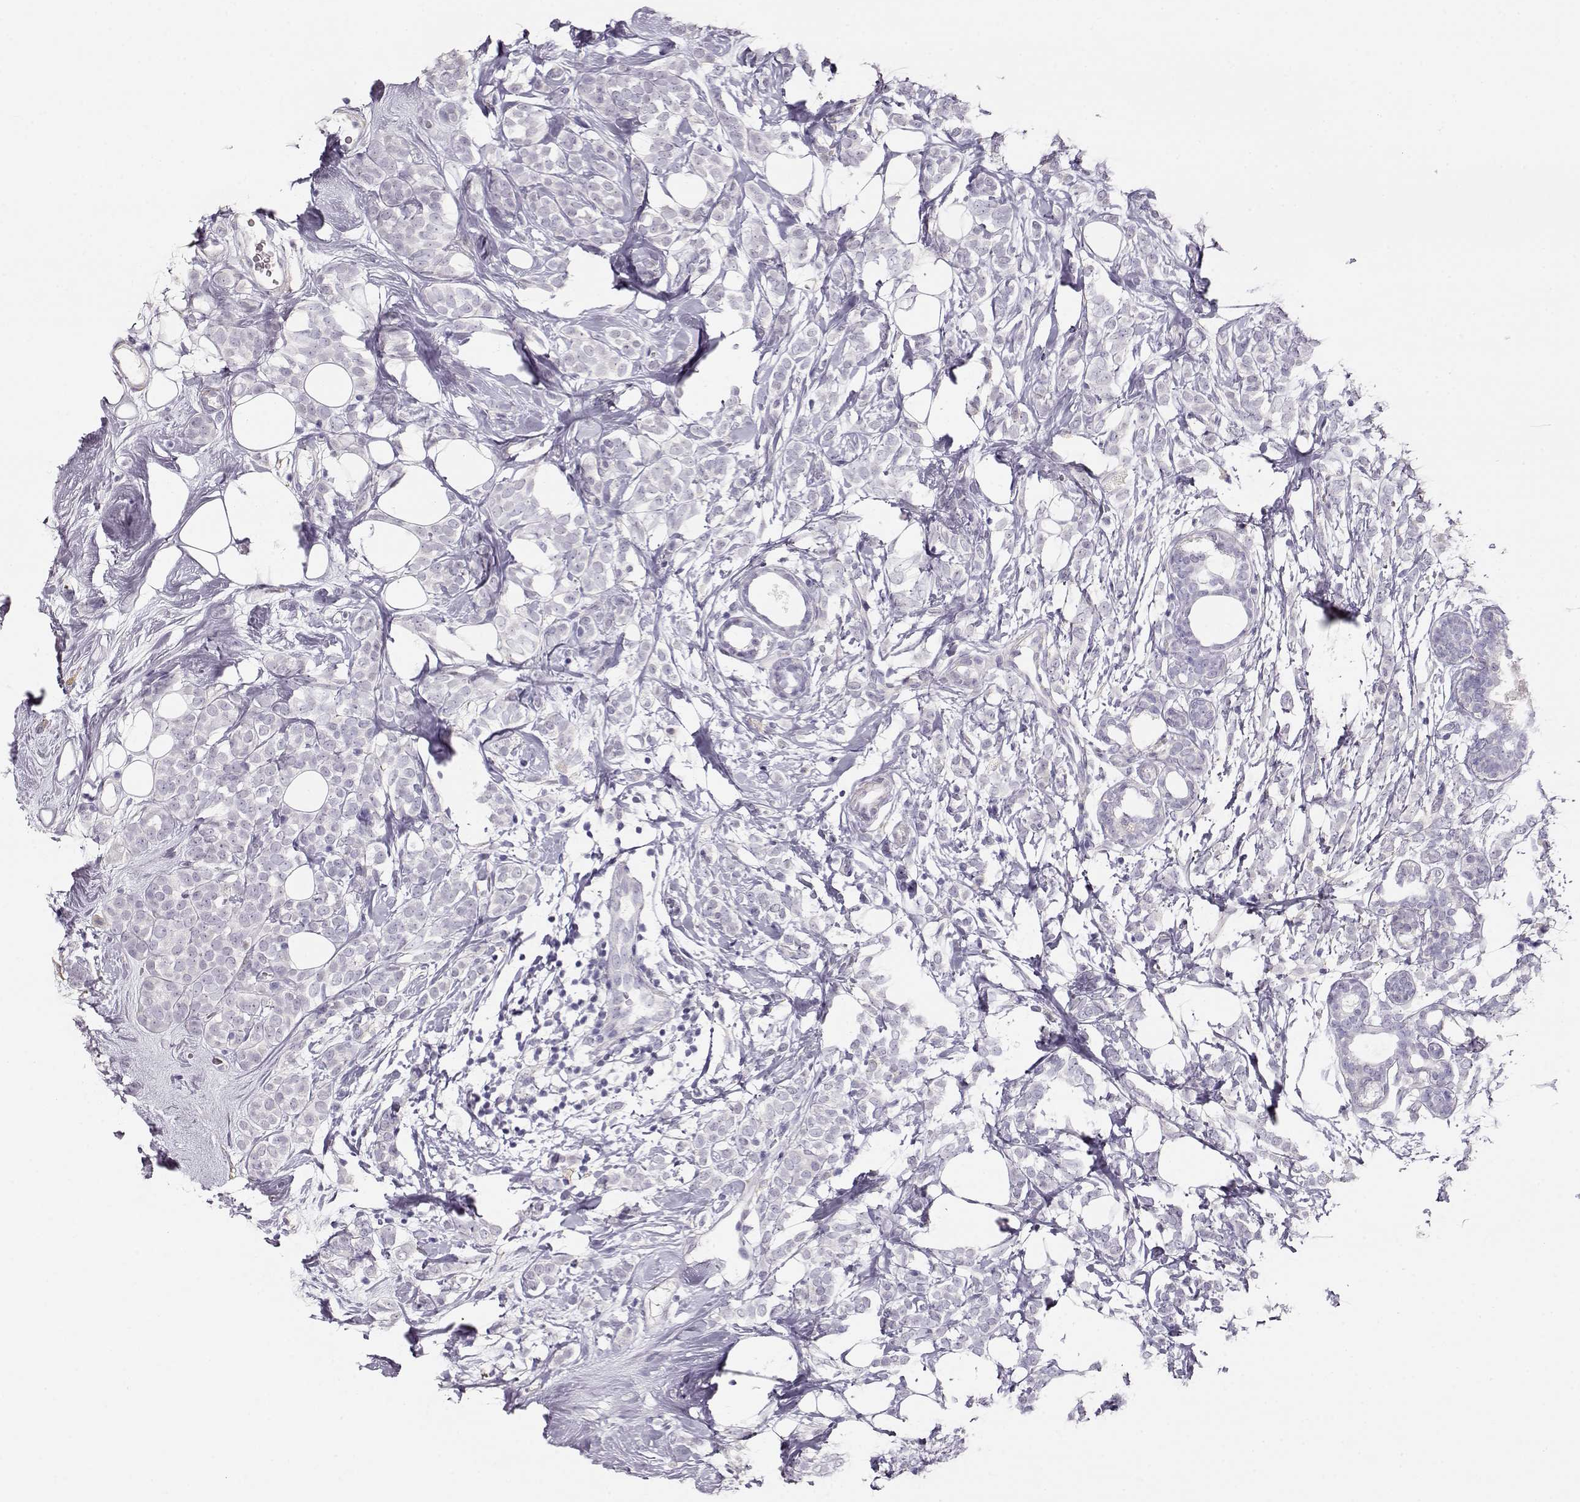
{"staining": {"intensity": "negative", "quantity": "none", "location": "none"}, "tissue": "breast cancer", "cell_type": "Tumor cells", "image_type": "cancer", "snomed": [{"axis": "morphology", "description": "Lobular carcinoma"}, {"axis": "topography", "description": "Breast"}], "caption": "High power microscopy micrograph of an IHC image of breast cancer, revealing no significant expression in tumor cells.", "gene": "RBM44", "patient": {"sex": "female", "age": 49}}